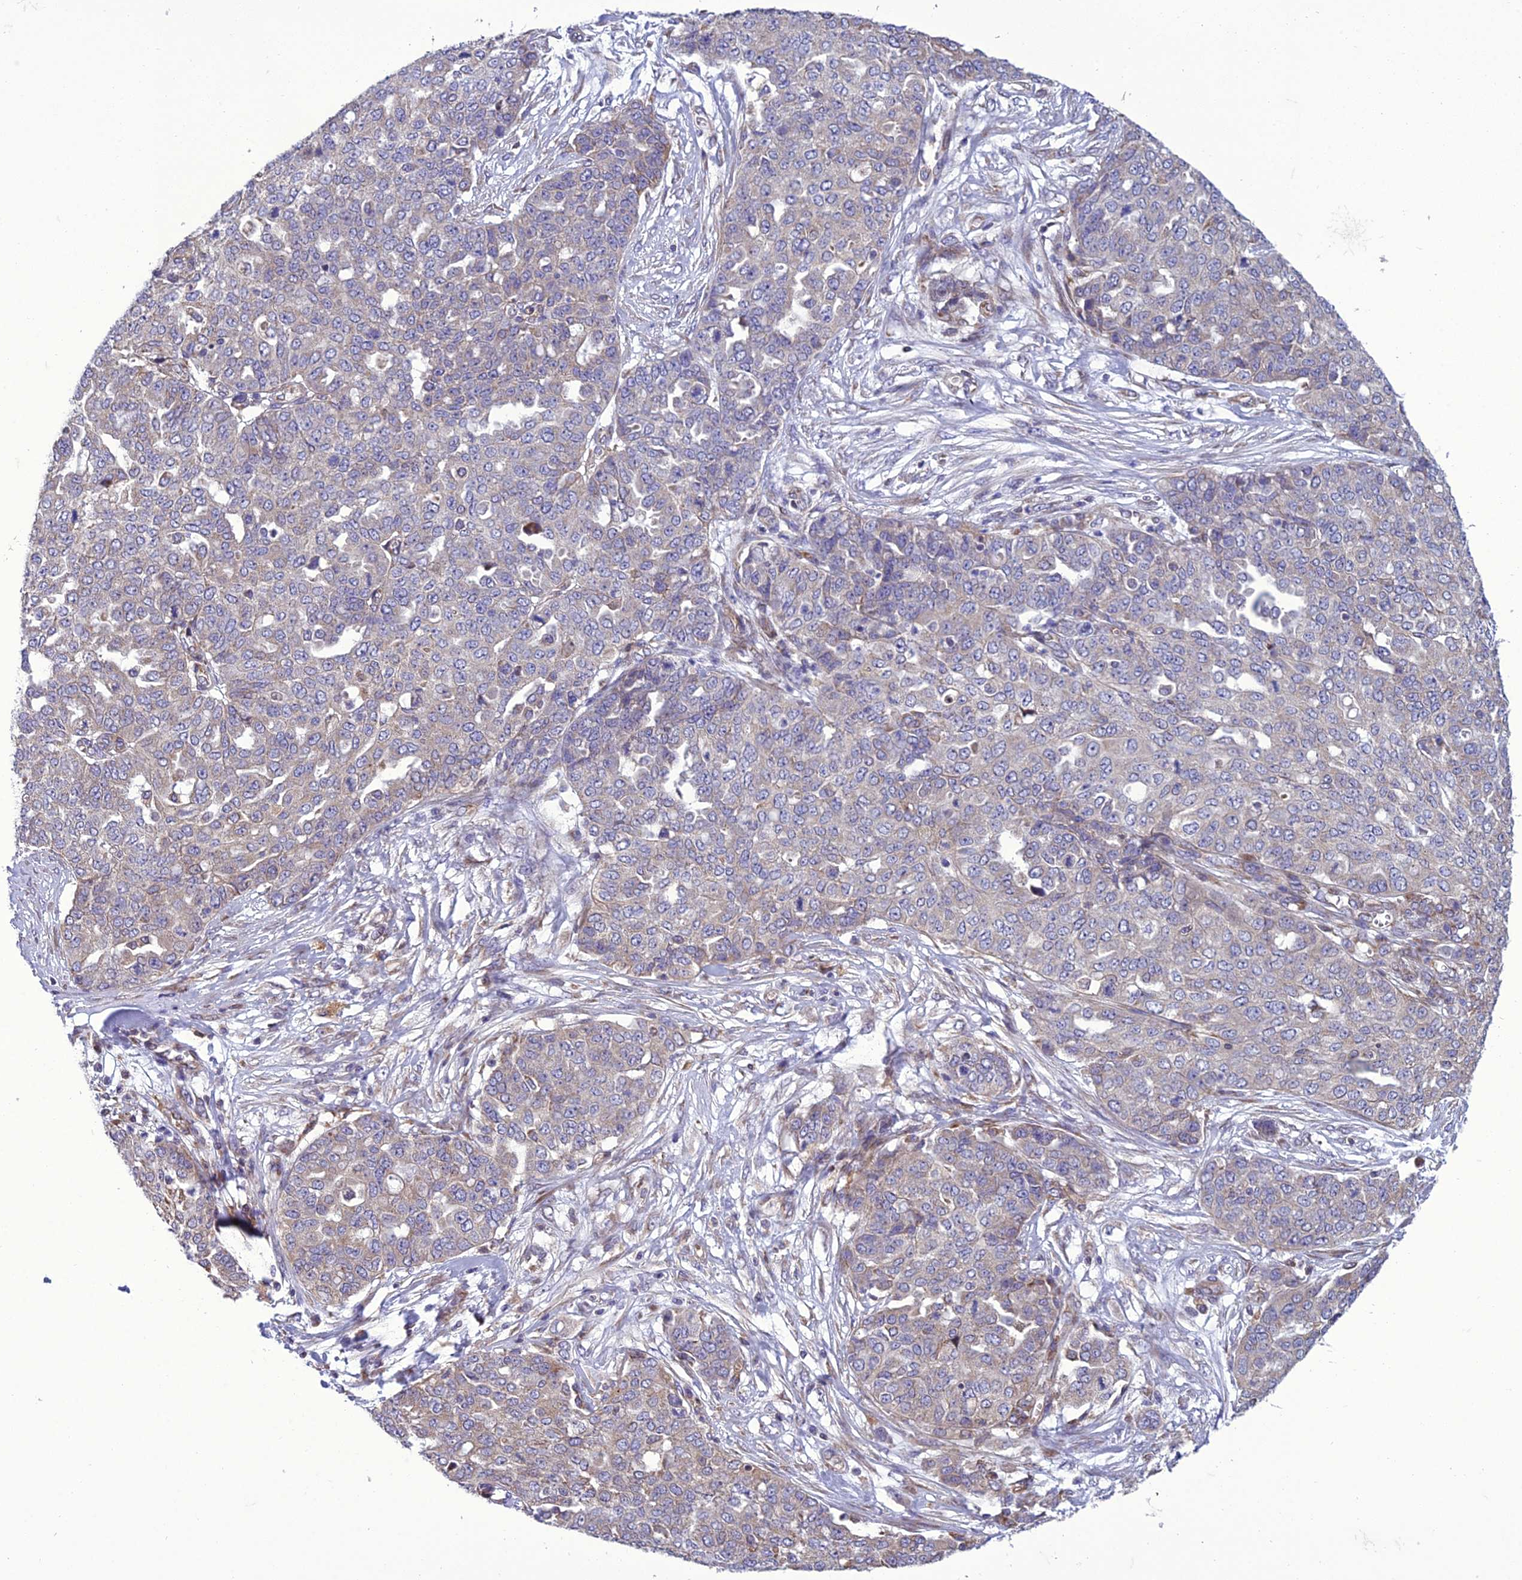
{"staining": {"intensity": "weak", "quantity": "<25%", "location": "cytoplasmic/membranous"}, "tissue": "ovarian cancer", "cell_type": "Tumor cells", "image_type": "cancer", "snomed": [{"axis": "morphology", "description": "Cystadenocarcinoma, serous, NOS"}, {"axis": "topography", "description": "Soft tissue"}, {"axis": "topography", "description": "Ovary"}], "caption": "Ovarian cancer (serous cystadenocarcinoma) was stained to show a protein in brown. There is no significant expression in tumor cells. The staining was performed using DAB (3,3'-diaminobenzidine) to visualize the protein expression in brown, while the nuclei were stained in blue with hematoxylin (Magnification: 20x).", "gene": "GIMAP1", "patient": {"sex": "female", "age": 57}}